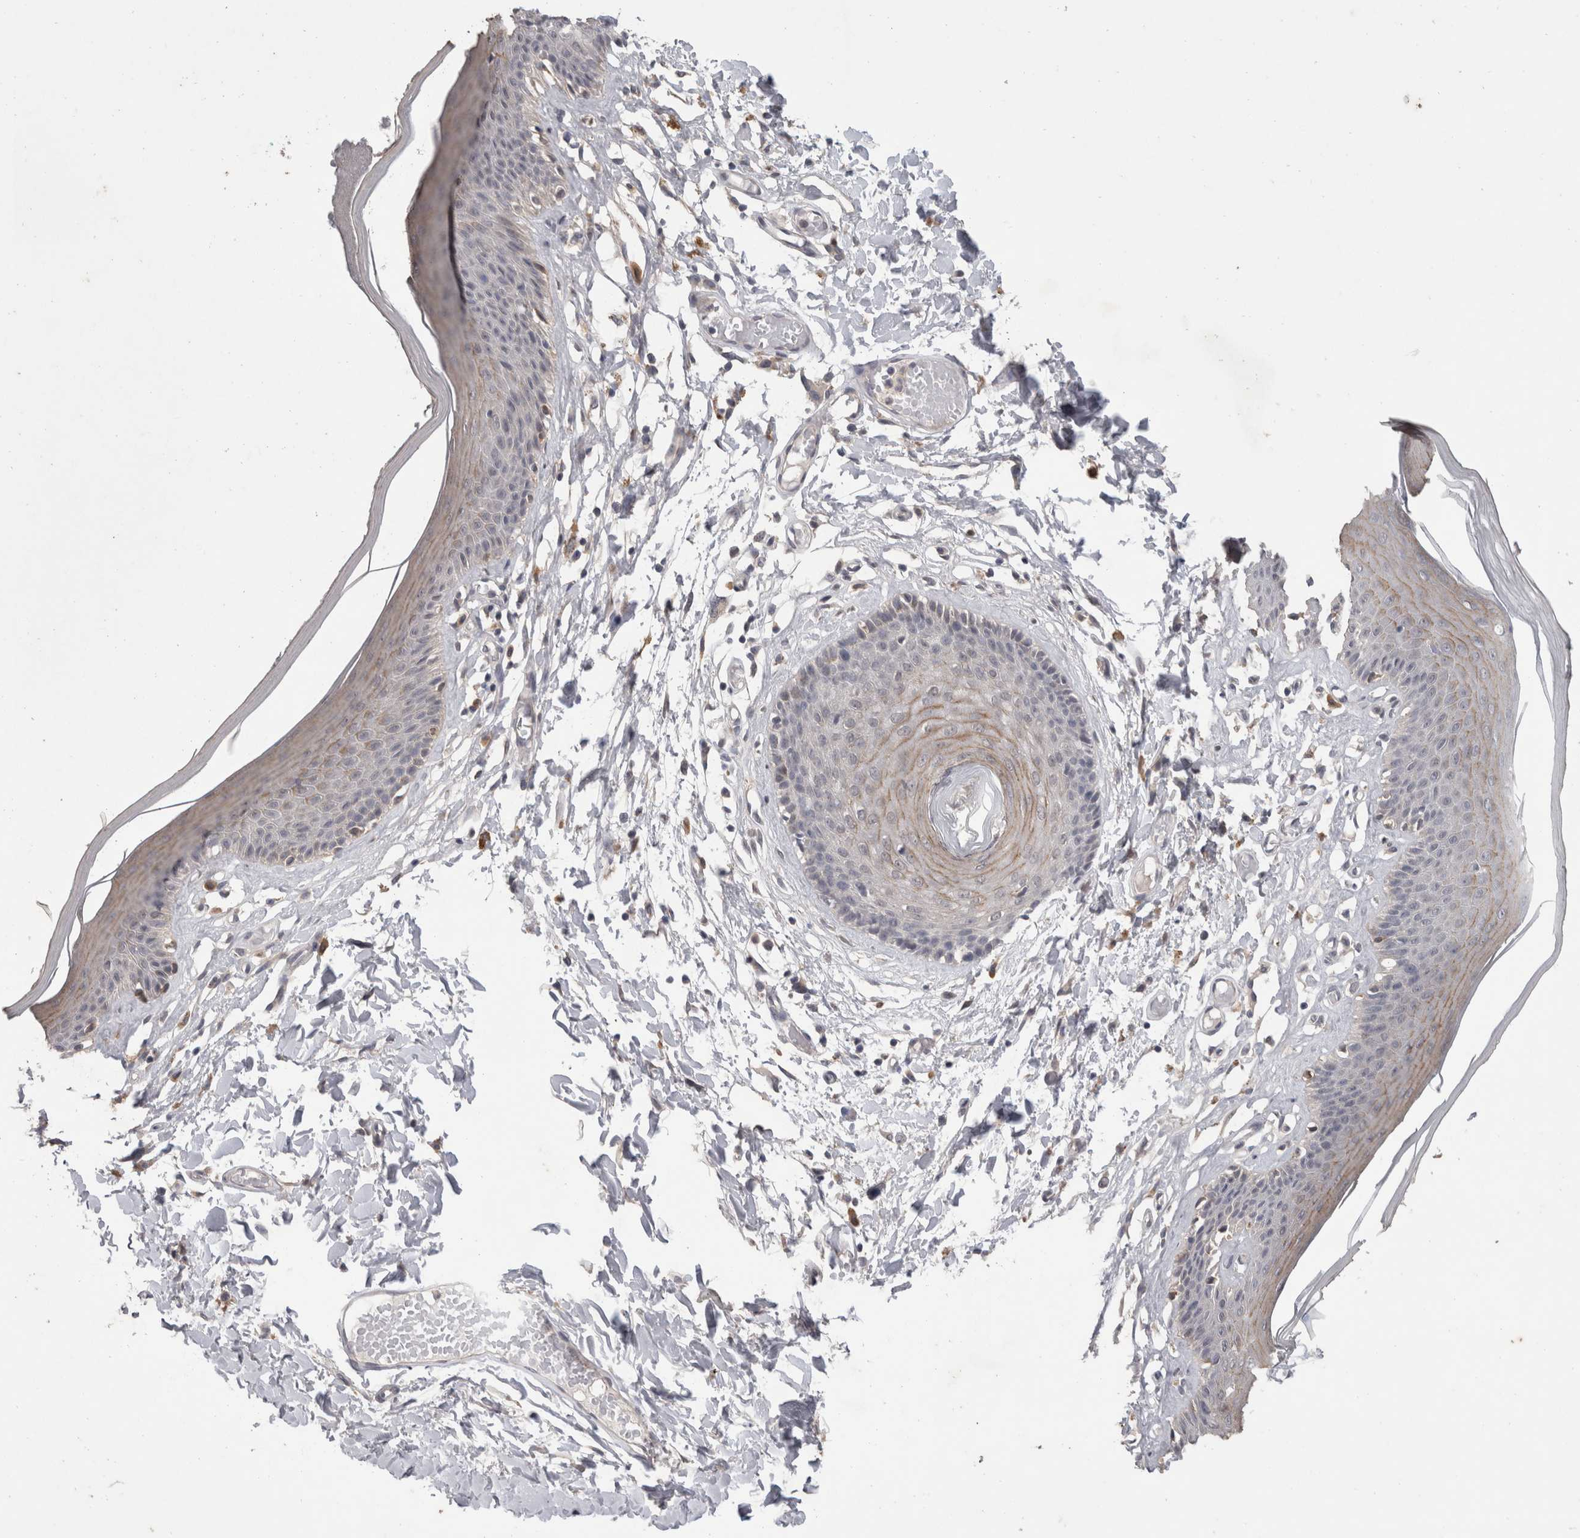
{"staining": {"intensity": "weak", "quantity": "25%-75%", "location": "cytoplasmic/membranous"}, "tissue": "skin", "cell_type": "Epidermal cells", "image_type": "normal", "snomed": [{"axis": "morphology", "description": "Normal tissue, NOS"}, {"axis": "topography", "description": "Vulva"}], "caption": "Immunohistochemical staining of benign skin demonstrates 25%-75% levels of weak cytoplasmic/membranous protein positivity in approximately 25%-75% of epidermal cells. The protein is stained brown, and the nuclei are stained in blue (DAB IHC with brightfield microscopy, high magnification).", "gene": "FHOD3", "patient": {"sex": "female", "age": 73}}